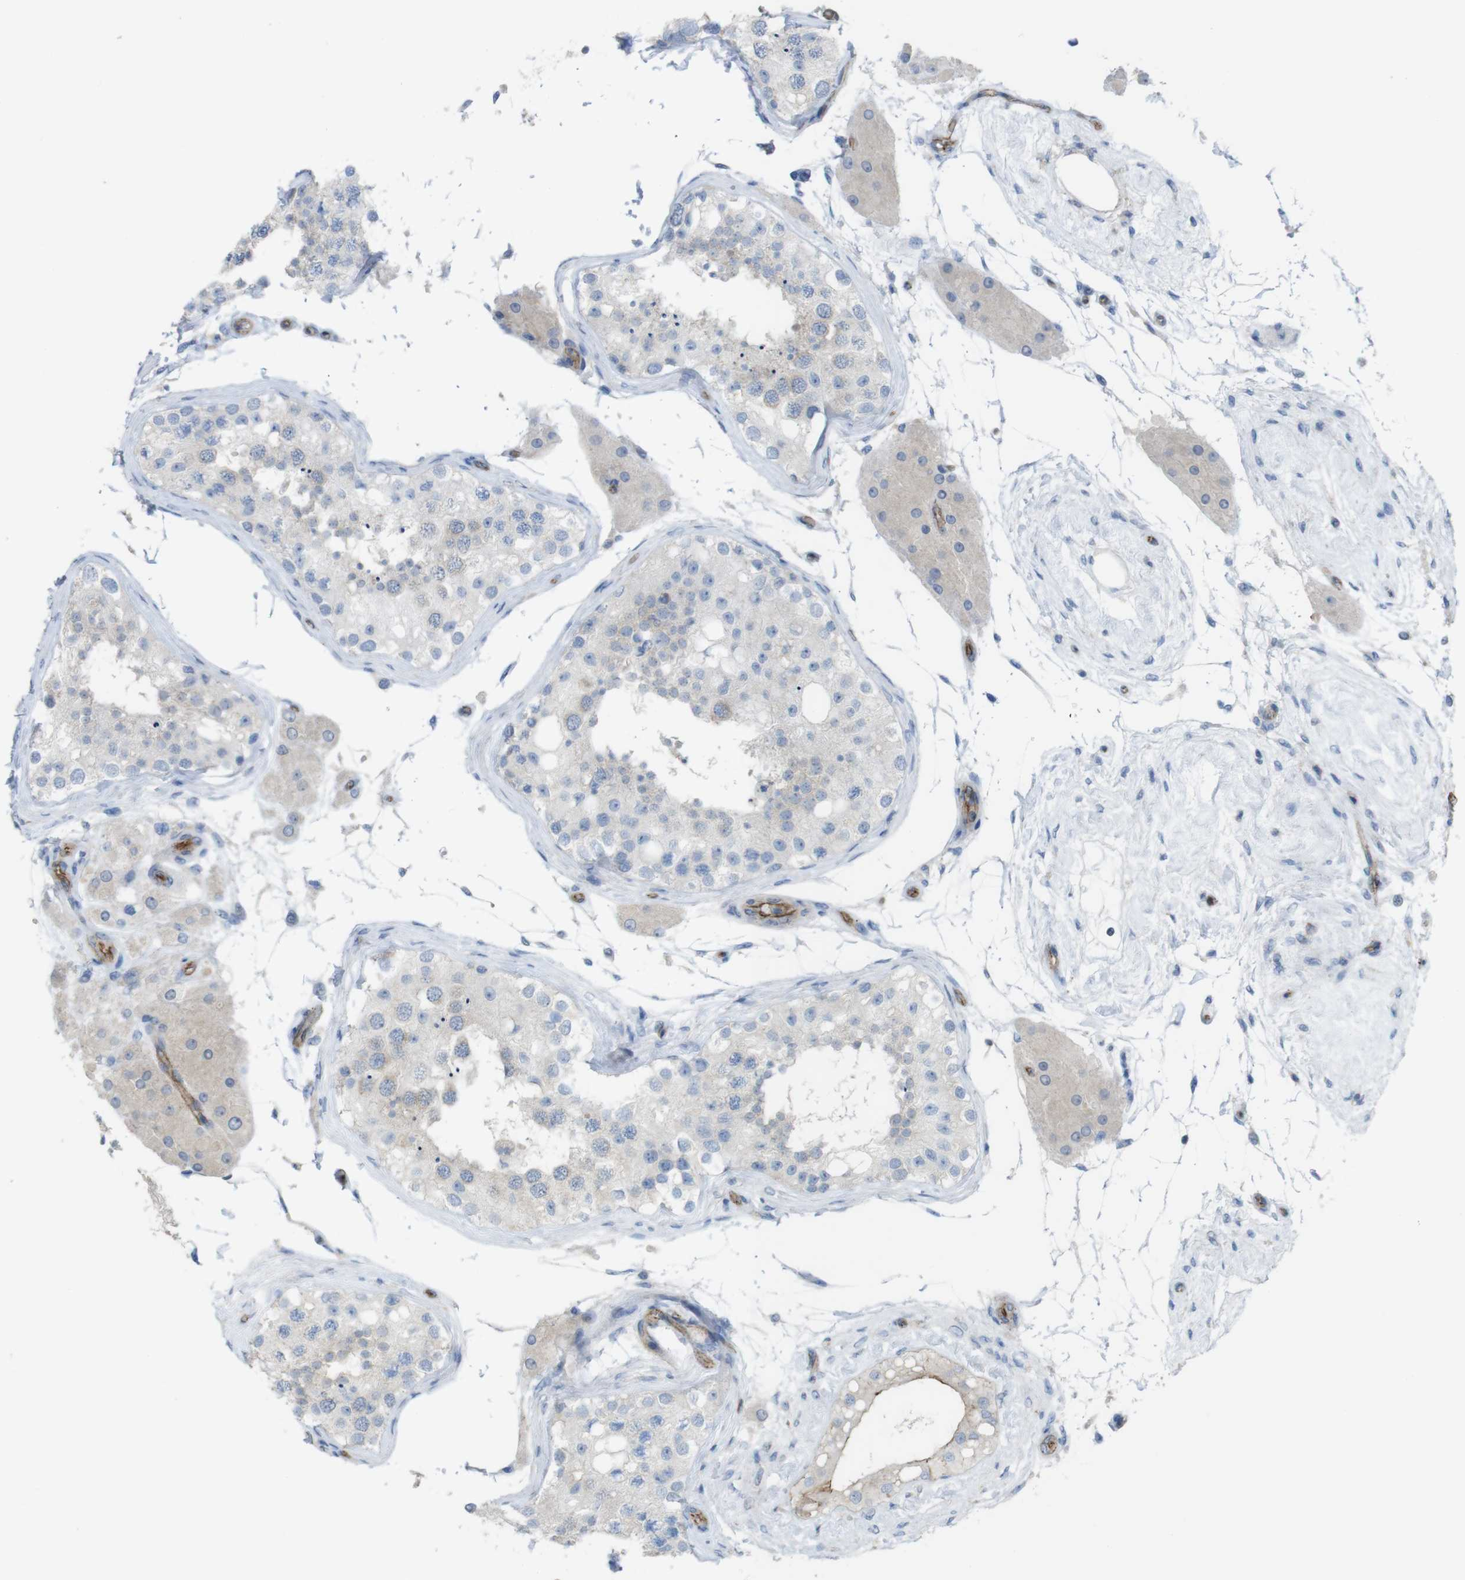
{"staining": {"intensity": "weak", "quantity": "<25%", "location": "cytoplasmic/membranous"}, "tissue": "testis", "cell_type": "Cells in seminiferous ducts", "image_type": "normal", "snomed": [{"axis": "morphology", "description": "Normal tissue, NOS"}, {"axis": "topography", "description": "Testis"}], "caption": "The micrograph shows no significant expression in cells in seminiferous ducts of testis. The staining was performed using DAB to visualize the protein expression in brown, while the nuclei were stained in blue with hematoxylin (Magnification: 20x).", "gene": "PREX2", "patient": {"sex": "male", "age": 68}}